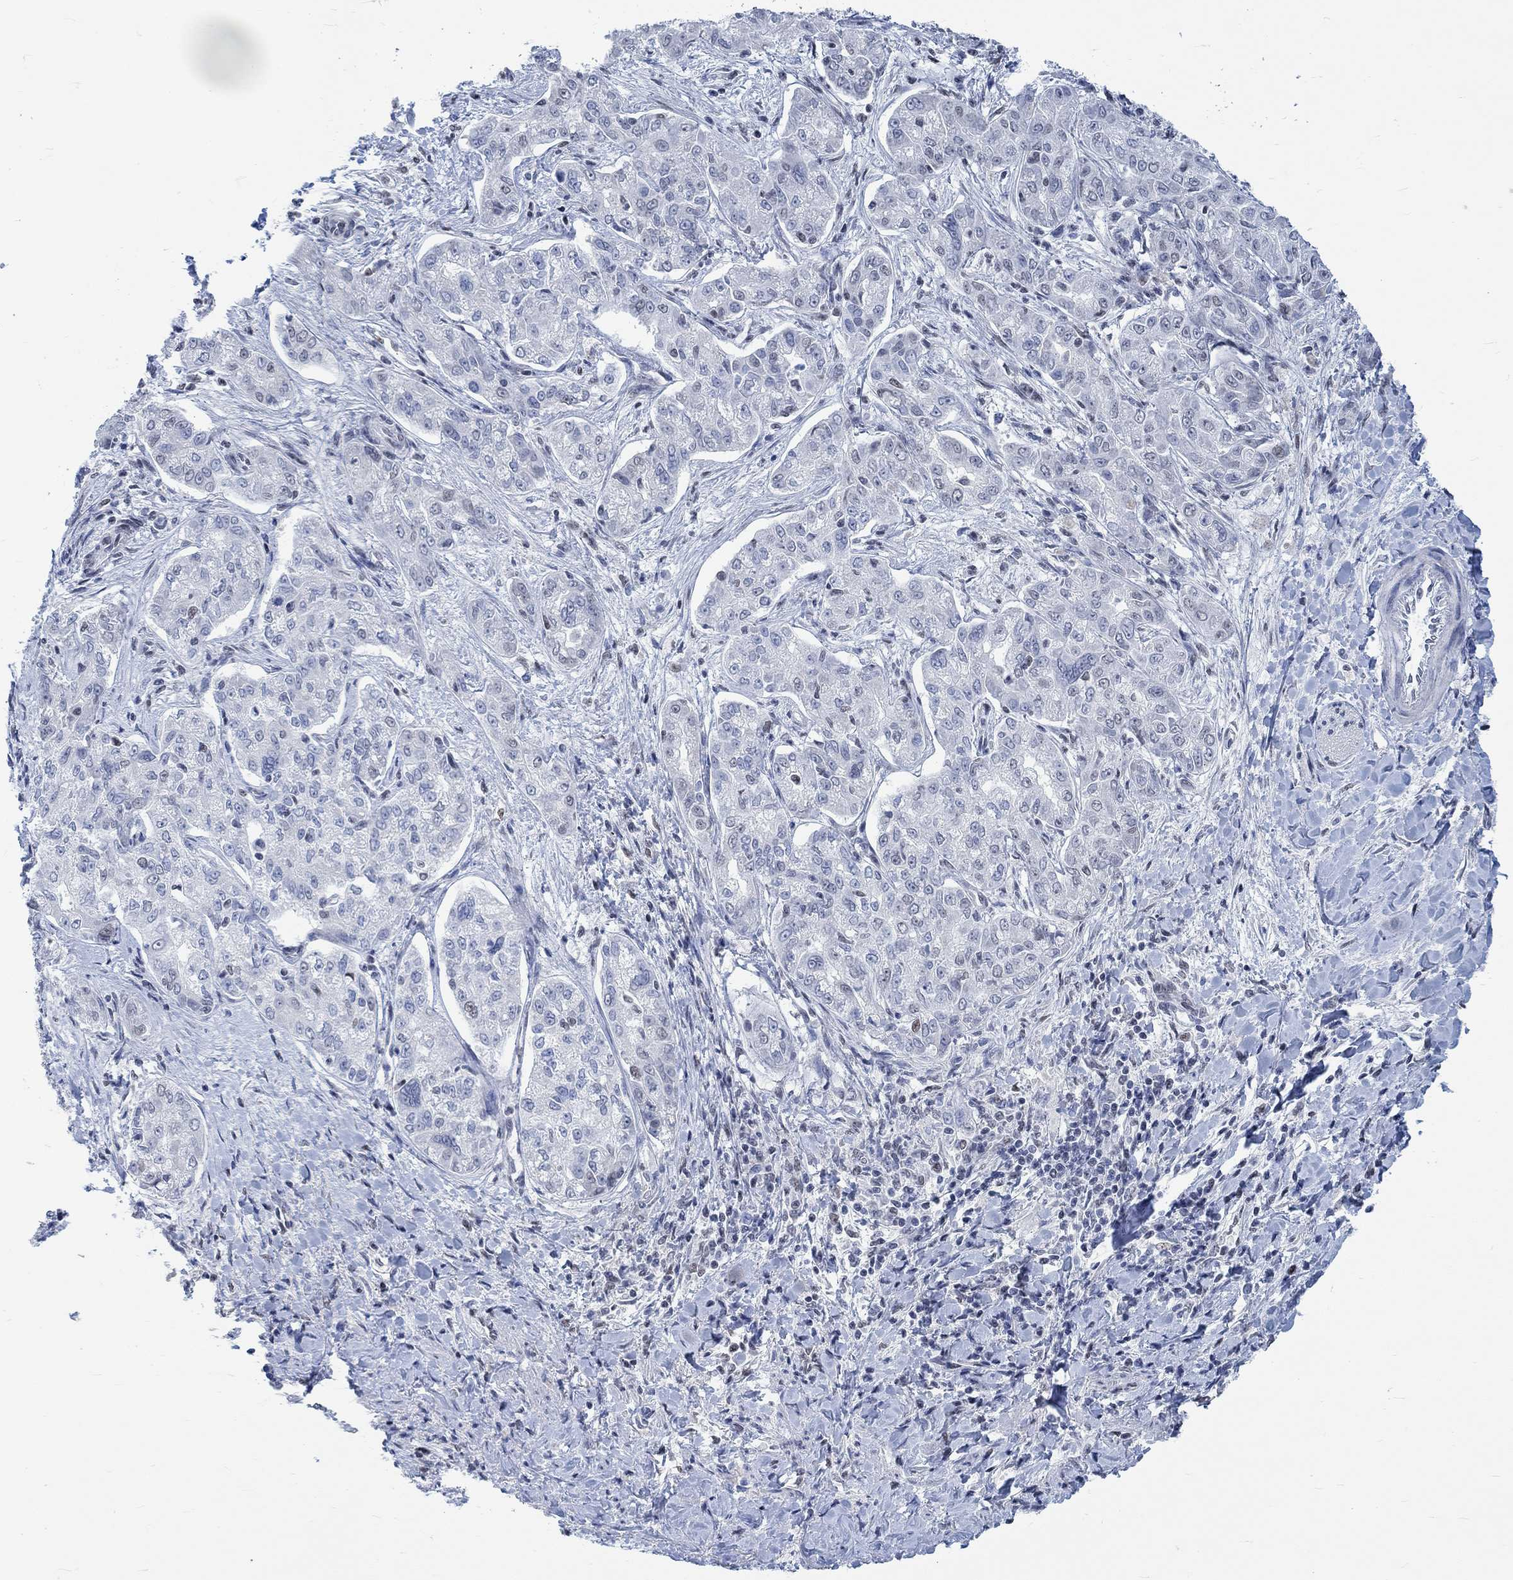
{"staining": {"intensity": "negative", "quantity": "none", "location": "none"}, "tissue": "liver cancer", "cell_type": "Tumor cells", "image_type": "cancer", "snomed": [{"axis": "morphology", "description": "Cholangiocarcinoma"}, {"axis": "topography", "description": "Liver"}], "caption": "Liver cancer (cholangiocarcinoma) was stained to show a protein in brown. There is no significant expression in tumor cells. (IHC, brightfield microscopy, high magnification).", "gene": "KCNH8", "patient": {"sex": "female", "age": 47}}